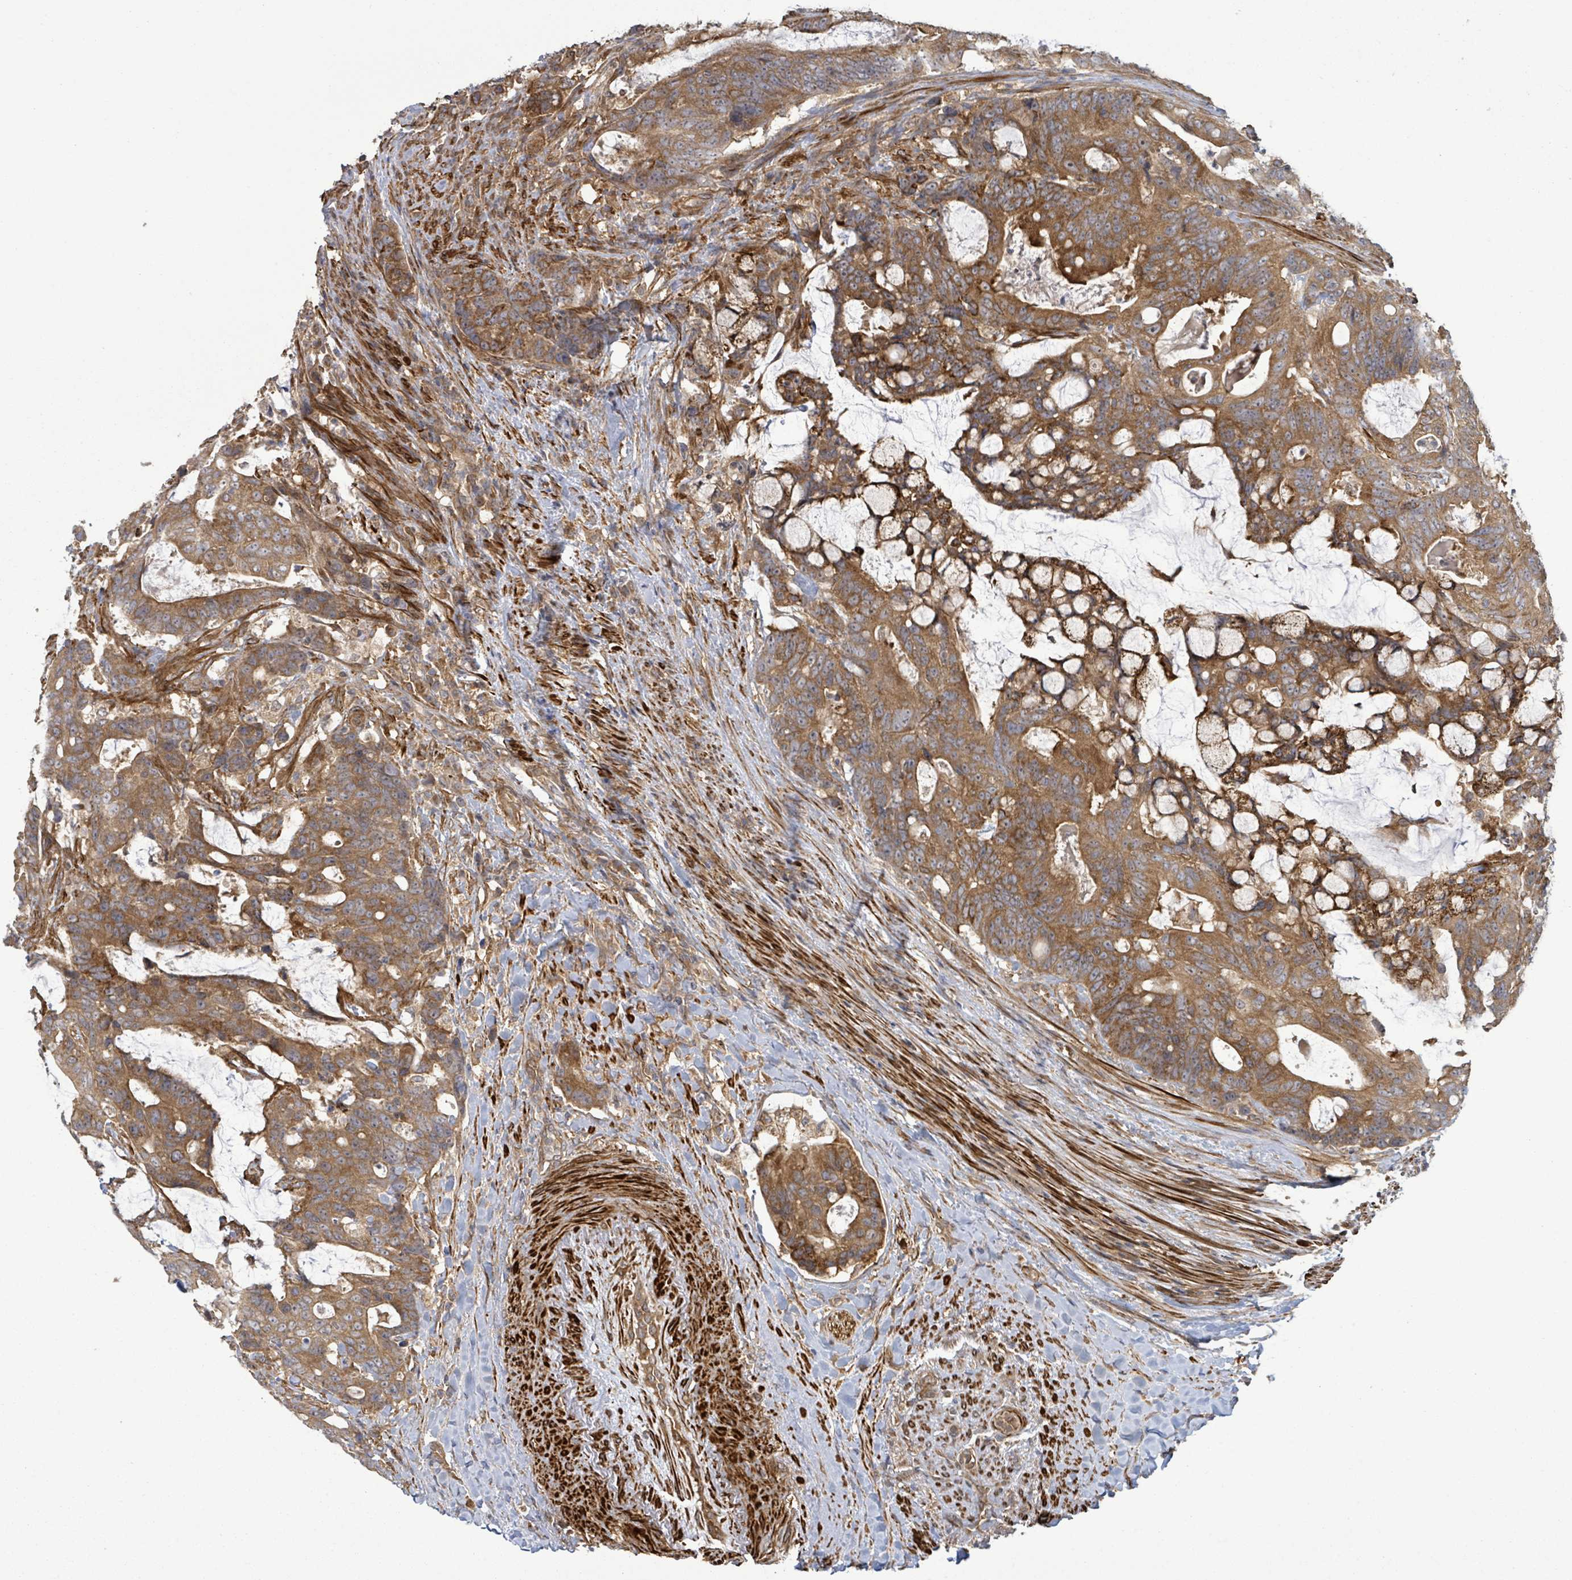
{"staining": {"intensity": "moderate", "quantity": ">75%", "location": "cytoplasmic/membranous"}, "tissue": "colorectal cancer", "cell_type": "Tumor cells", "image_type": "cancer", "snomed": [{"axis": "morphology", "description": "Adenocarcinoma, NOS"}, {"axis": "topography", "description": "Colon"}], "caption": "Immunohistochemical staining of human colorectal cancer (adenocarcinoma) exhibits moderate cytoplasmic/membranous protein positivity in approximately >75% of tumor cells.", "gene": "MAP3K6", "patient": {"sex": "female", "age": 82}}